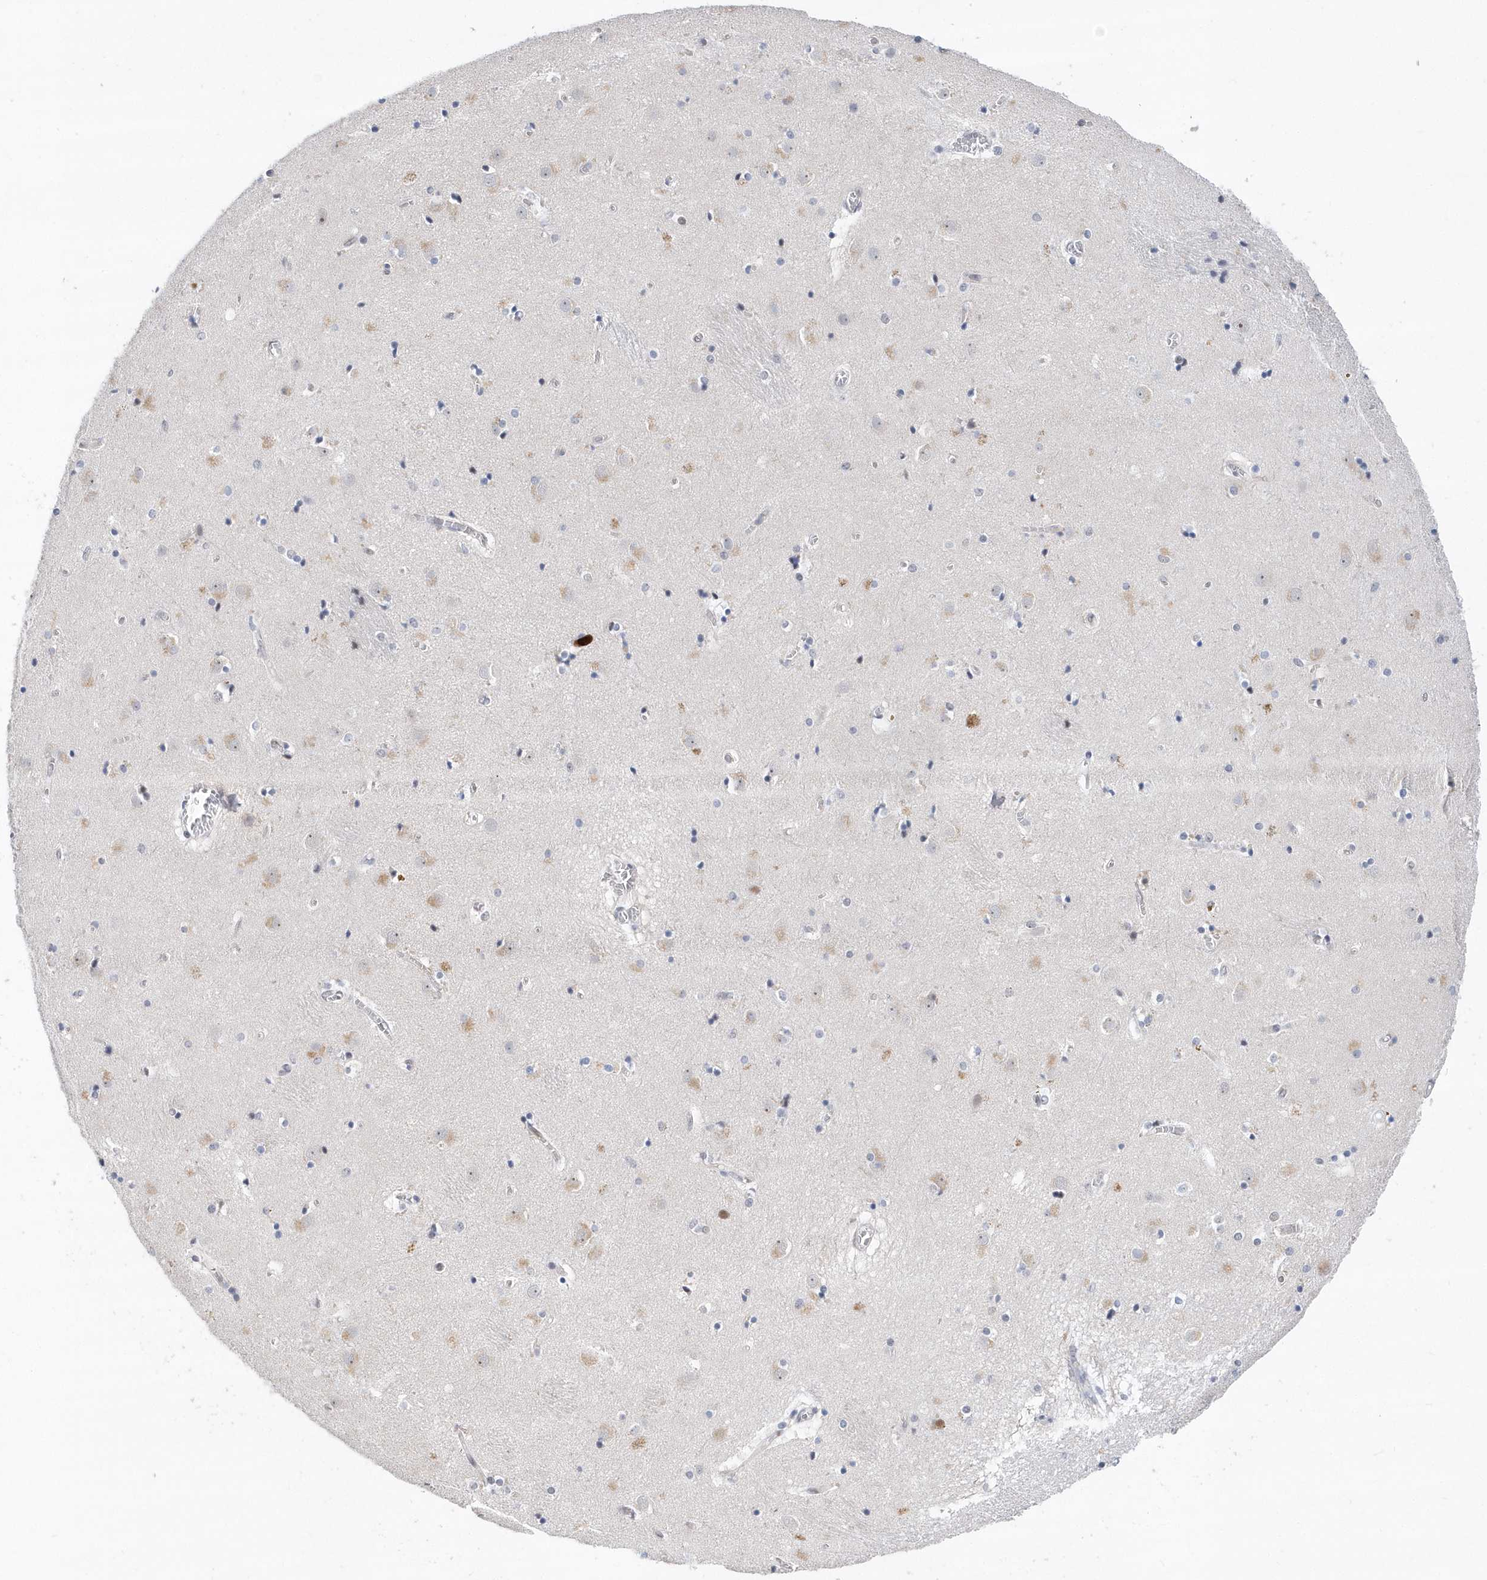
{"staining": {"intensity": "negative", "quantity": "none", "location": "none"}, "tissue": "caudate", "cell_type": "Glial cells", "image_type": "normal", "snomed": [{"axis": "morphology", "description": "Normal tissue, NOS"}, {"axis": "topography", "description": "Lateral ventricle wall"}], "caption": "DAB (3,3'-diaminobenzidine) immunohistochemical staining of unremarkable caudate displays no significant staining in glial cells.", "gene": "RPP30", "patient": {"sex": "male", "age": 70}}